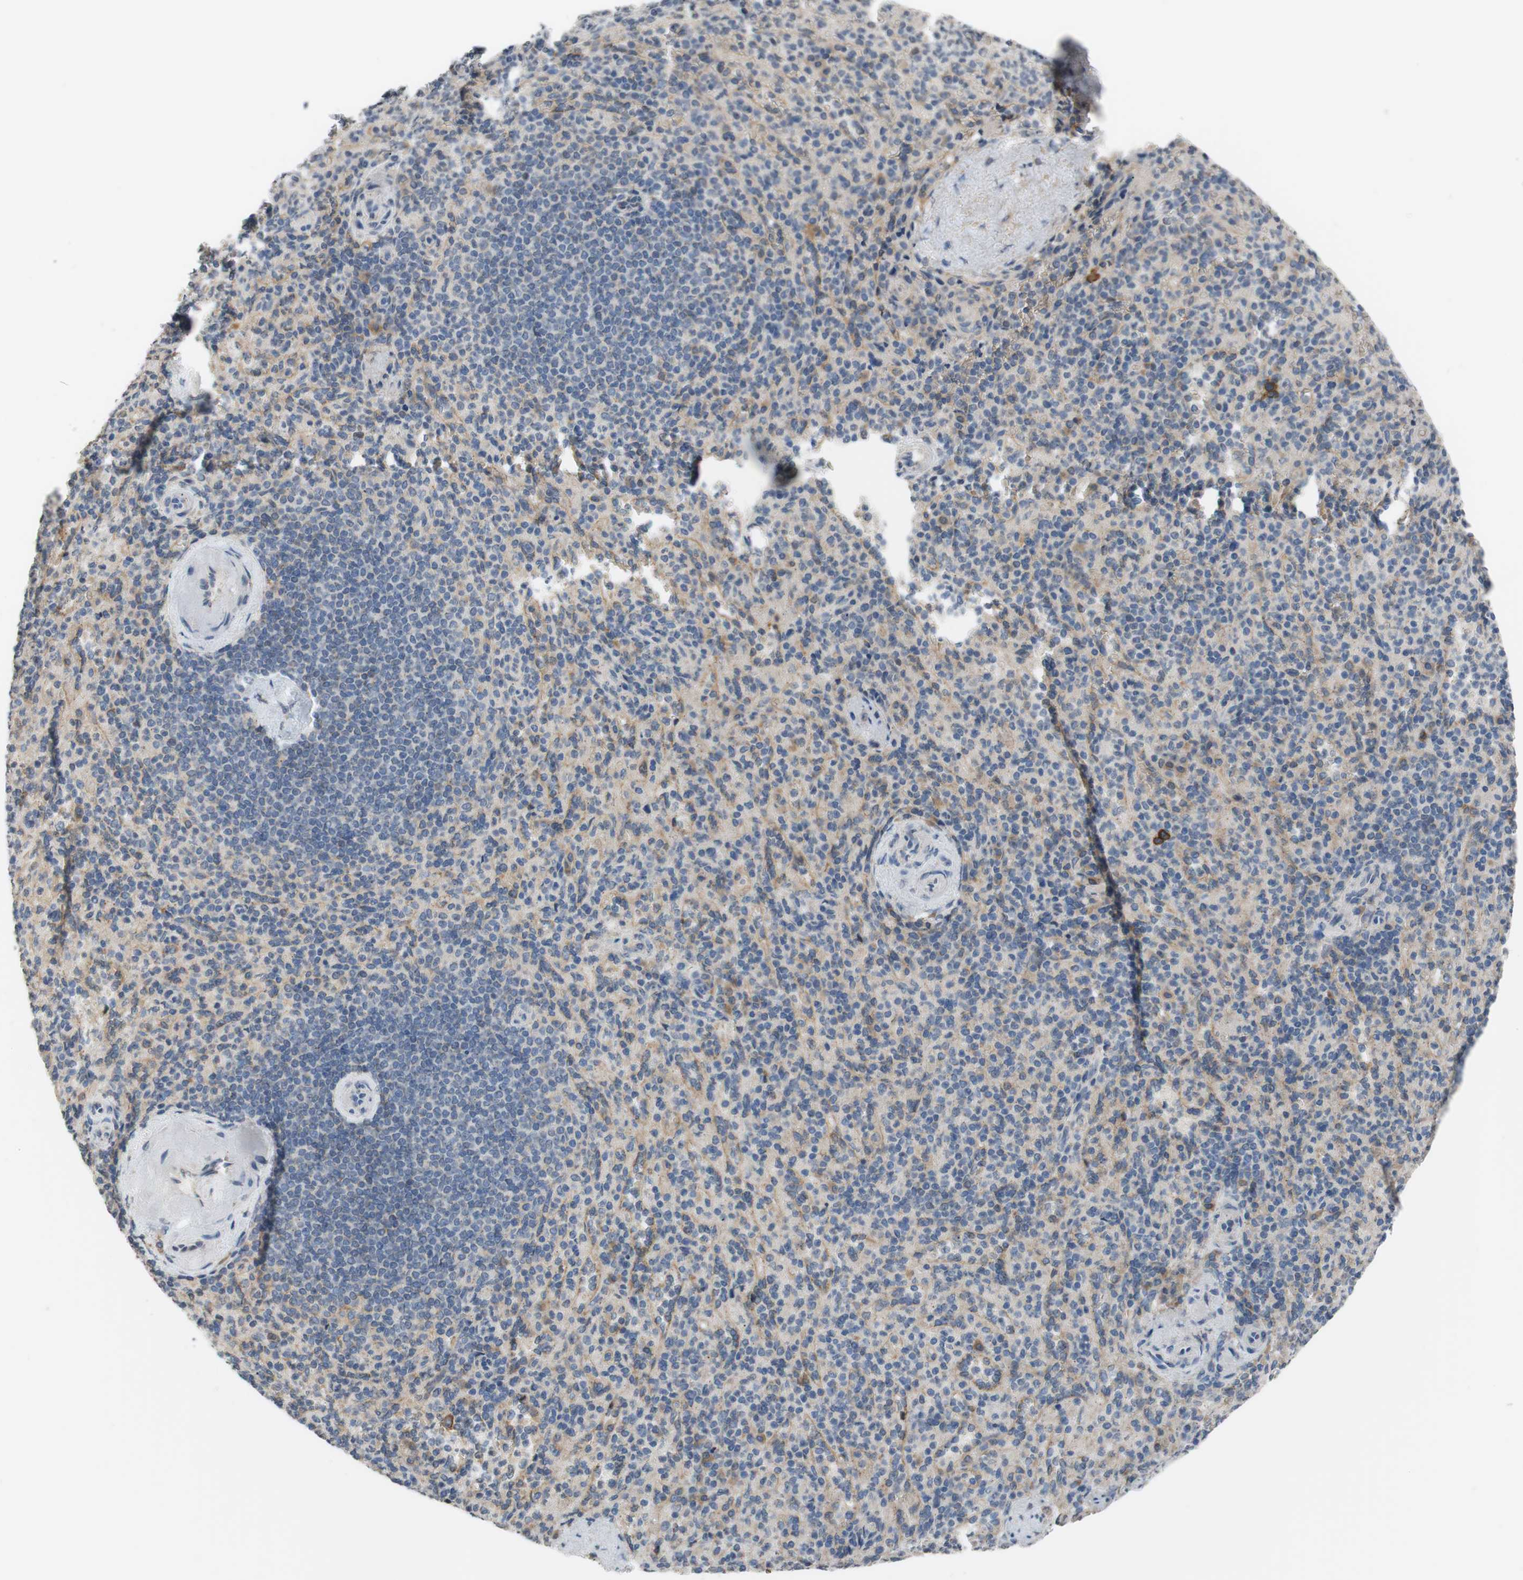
{"staining": {"intensity": "negative", "quantity": "none", "location": "none"}, "tissue": "spleen", "cell_type": "Cells in red pulp", "image_type": "normal", "snomed": [{"axis": "morphology", "description": "Normal tissue, NOS"}, {"axis": "topography", "description": "Spleen"}], "caption": "A high-resolution photomicrograph shows immunohistochemistry (IHC) staining of unremarkable spleen, which reveals no significant staining in cells in red pulp.", "gene": "ADD2", "patient": {"sex": "female", "age": 74}}